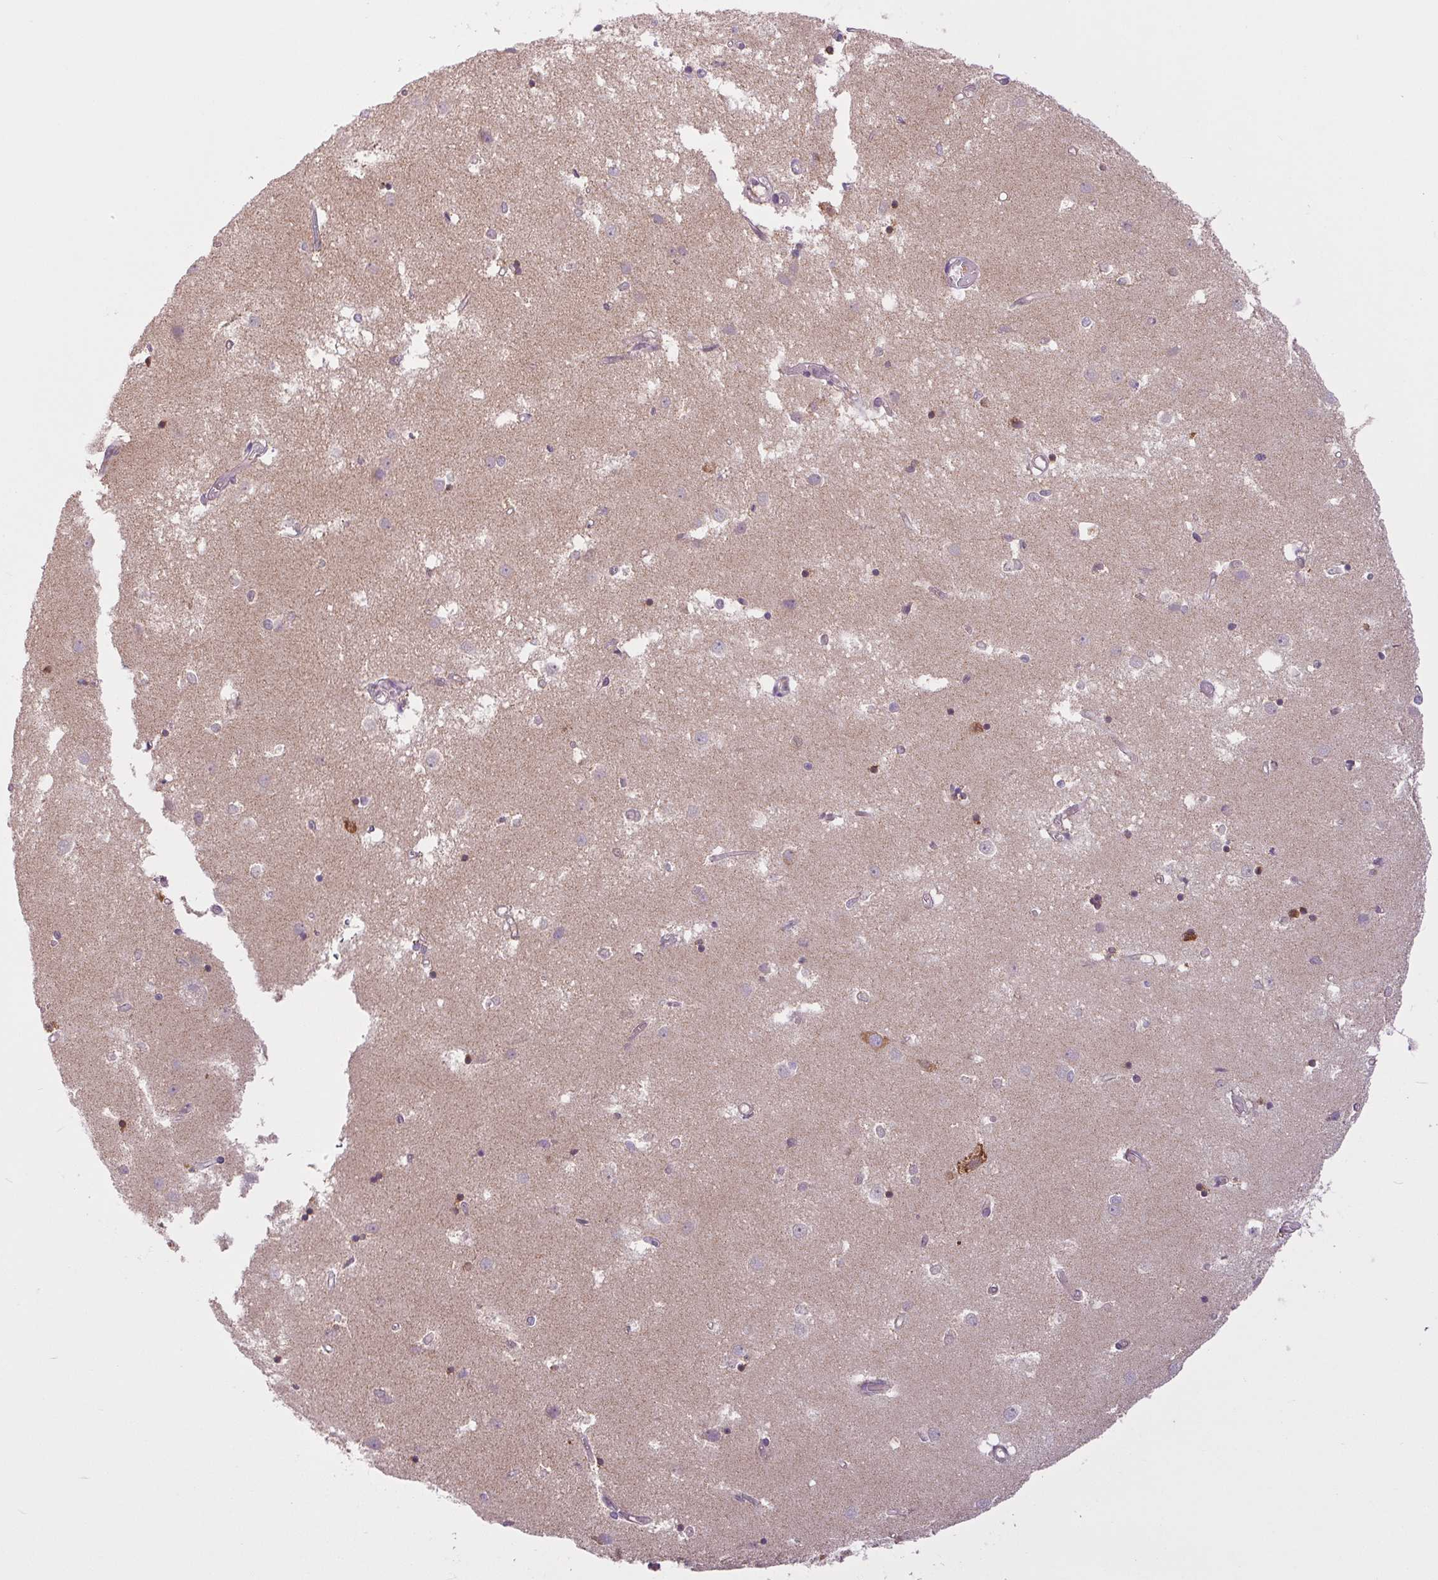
{"staining": {"intensity": "moderate", "quantity": "<25%", "location": "cytoplasmic/membranous"}, "tissue": "caudate", "cell_type": "Glial cells", "image_type": "normal", "snomed": [{"axis": "morphology", "description": "Normal tissue, NOS"}, {"axis": "topography", "description": "Lateral ventricle wall"}], "caption": "Immunohistochemical staining of unremarkable human caudate displays low levels of moderate cytoplasmic/membranous expression in approximately <25% of glial cells.", "gene": "MAP3K5", "patient": {"sex": "male", "age": 54}}